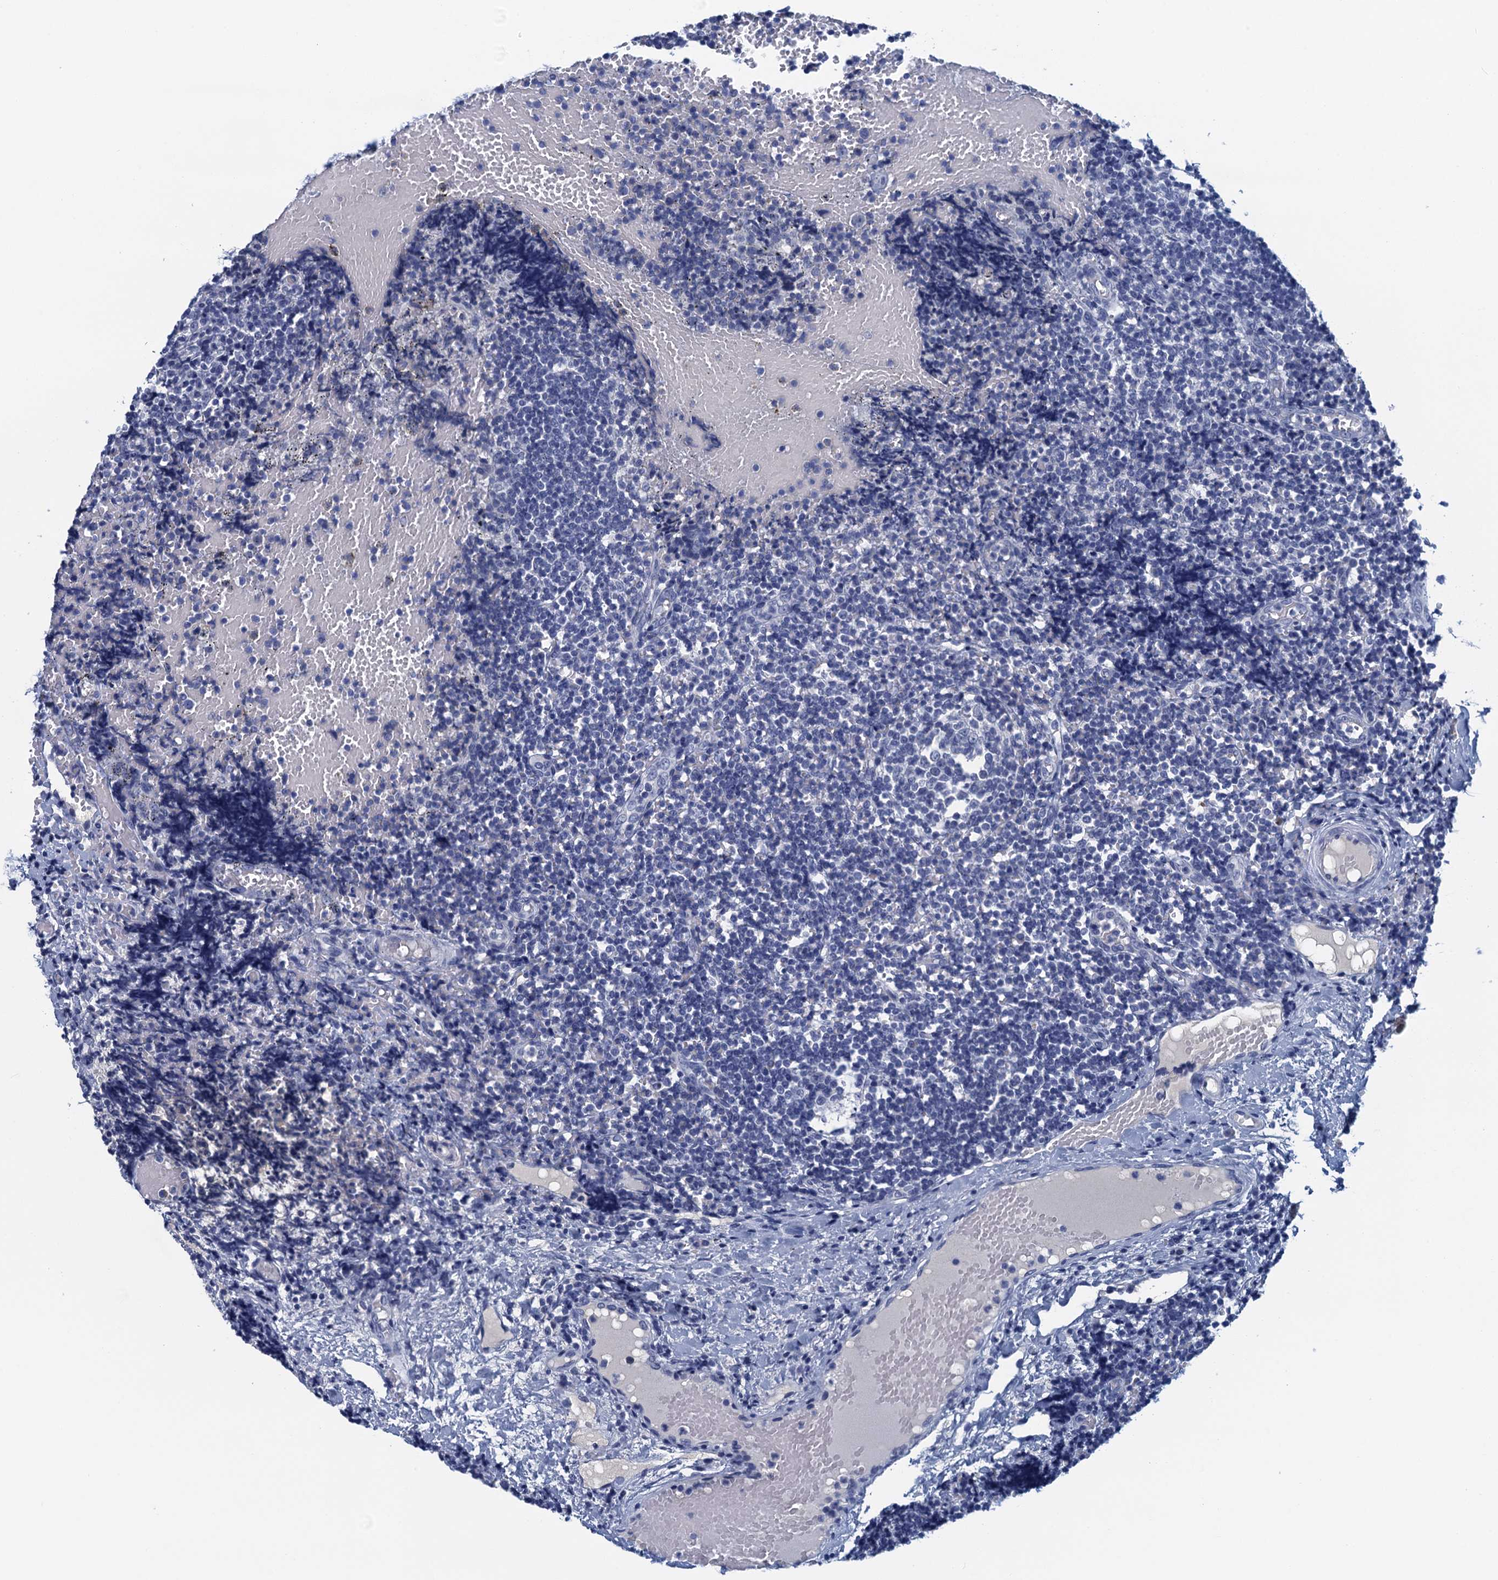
{"staining": {"intensity": "negative", "quantity": "none", "location": "none"}, "tissue": "tonsil", "cell_type": "Germinal center cells", "image_type": "normal", "snomed": [{"axis": "morphology", "description": "Normal tissue, NOS"}, {"axis": "topography", "description": "Tonsil"}], "caption": "A high-resolution image shows immunohistochemistry (IHC) staining of unremarkable tonsil, which shows no significant expression in germinal center cells.", "gene": "CYP51A1", "patient": {"sex": "female", "age": 19}}